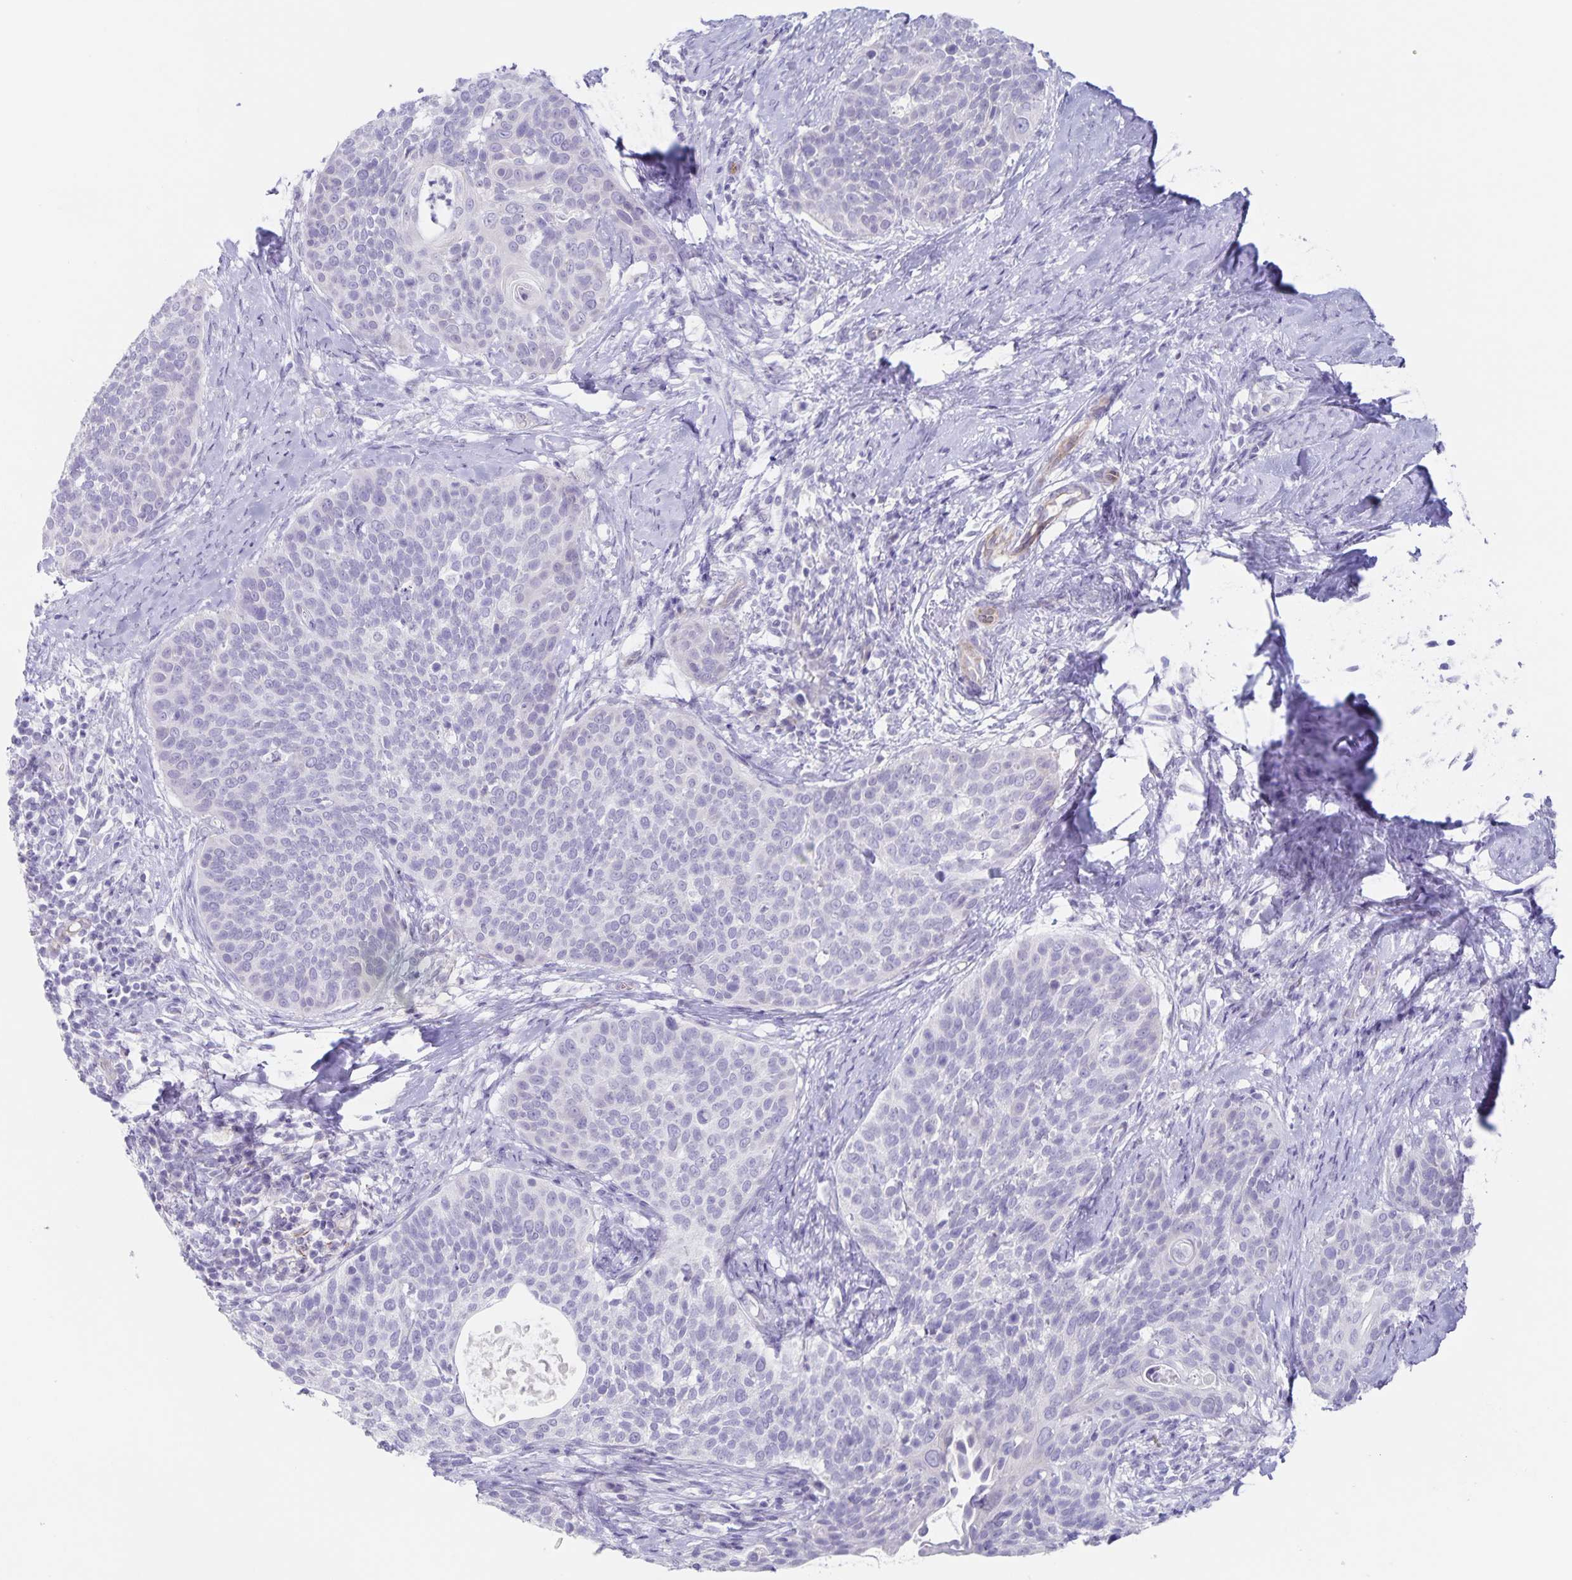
{"staining": {"intensity": "negative", "quantity": "none", "location": "none"}, "tissue": "cervical cancer", "cell_type": "Tumor cells", "image_type": "cancer", "snomed": [{"axis": "morphology", "description": "Squamous cell carcinoma, NOS"}, {"axis": "topography", "description": "Cervix"}], "caption": "Immunohistochemical staining of cervical cancer (squamous cell carcinoma) shows no significant positivity in tumor cells. Brightfield microscopy of immunohistochemistry stained with DAB (brown) and hematoxylin (blue), captured at high magnification.", "gene": "AQP4", "patient": {"sex": "female", "age": 69}}